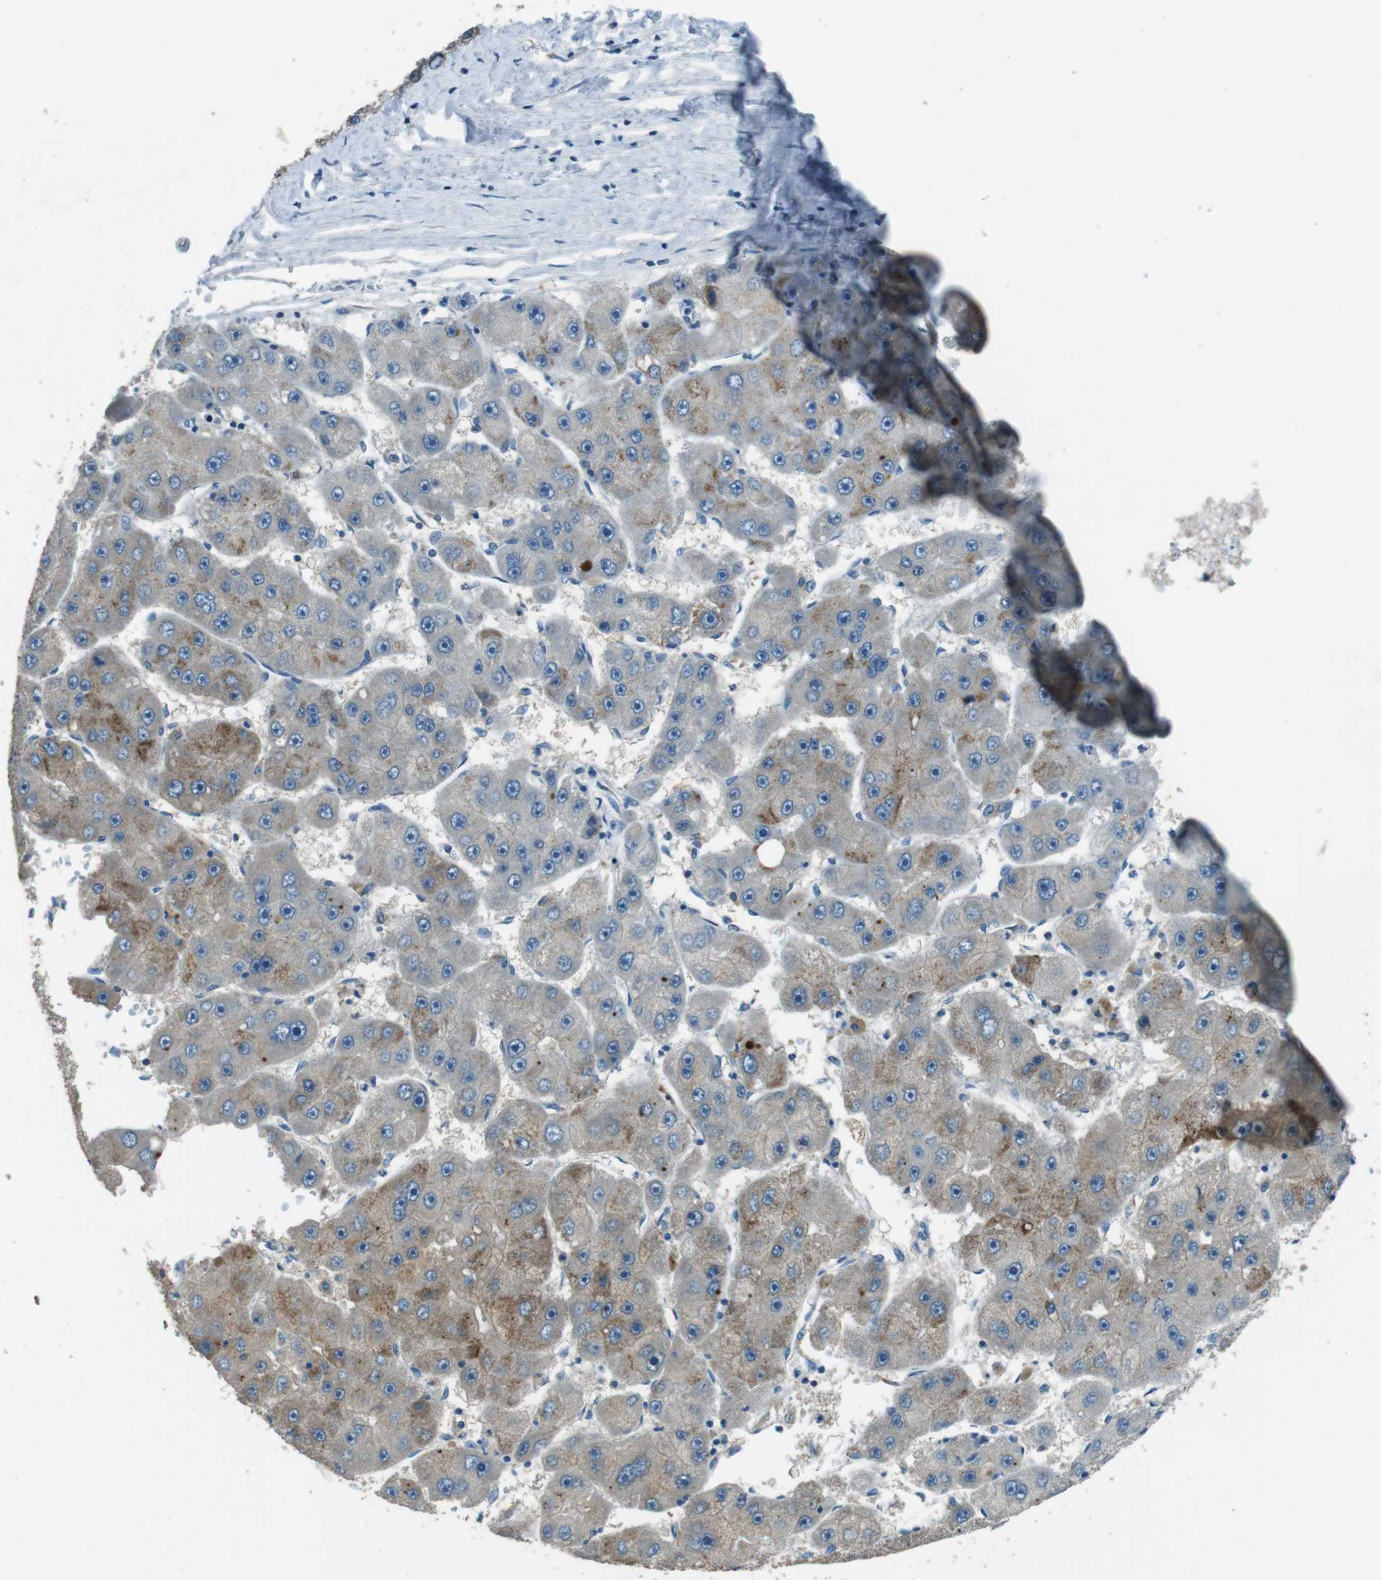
{"staining": {"intensity": "moderate", "quantity": "<25%", "location": "cytoplasmic/membranous"}, "tissue": "liver cancer", "cell_type": "Tumor cells", "image_type": "cancer", "snomed": [{"axis": "morphology", "description": "Carcinoma, Hepatocellular, NOS"}, {"axis": "topography", "description": "Liver"}], "caption": "High-magnification brightfield microscopy of hepatocellular carcinoma (liver) stained with DAB (brown) and counterstained with hematoxylin (blue). tumor cells exhibit moderate cytoplasmic/membranous positivity is appreciated in approximately<25% of cells.", "gene": "MFAP3", "patient": {"sex": "female", "age": 61}}